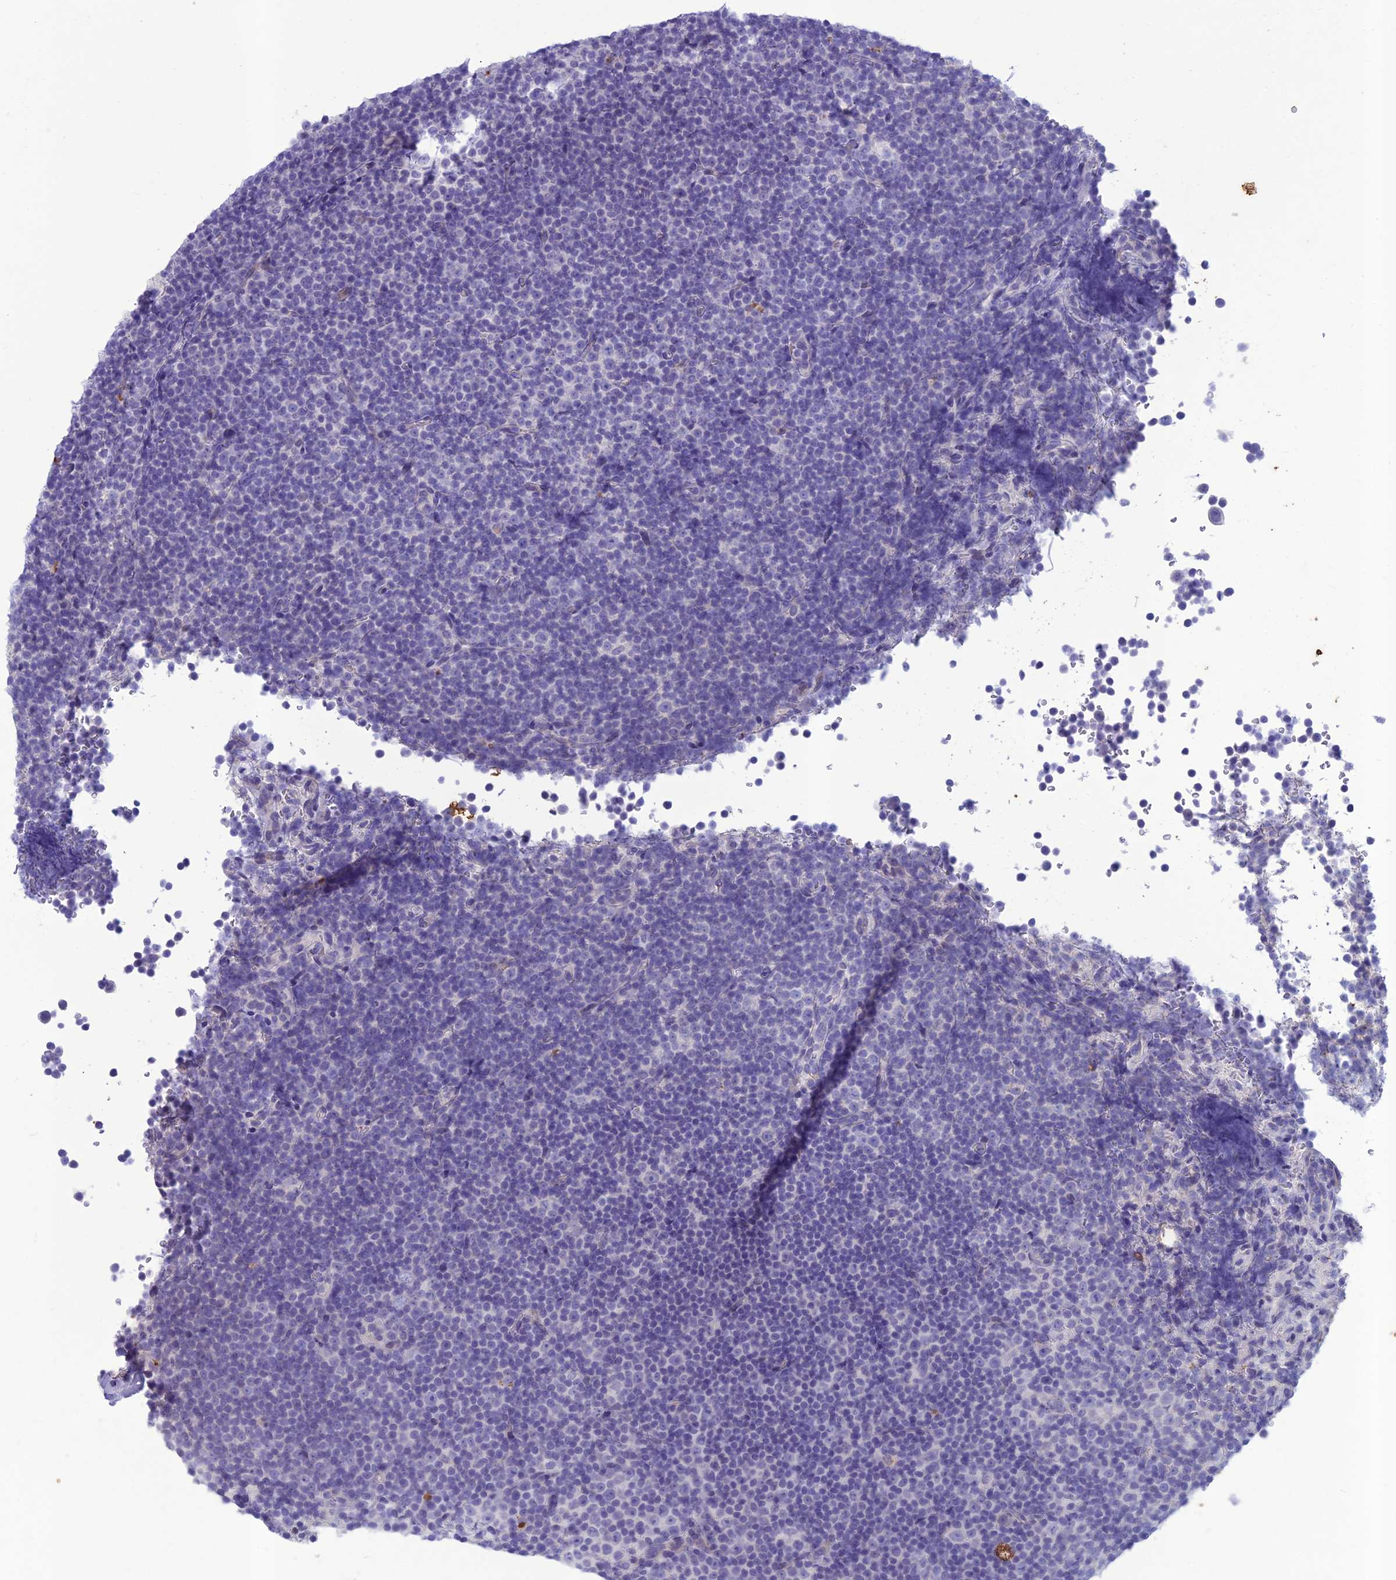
{"staining": {"intensity": "negative", "quantity": "none", "location": "none"}, "tissue": "lymphoma", "cell_type": "Tumor cells", "image_type": "cancer", "snomed": [{"axis": "morphology", "description": "Malignant lymphoma, non-Hodgkin's type, Low grade"}, {"axis": "topography", "description": "Lymph node"}], "caption": "Low-grade malignant lymphoma, non-Hodgkin's type stained for a protein using immunohistochemistry exhibits no expression tumor cells.", "gene": "IFT172", "patient": {"sex": "female", "age": 67}}